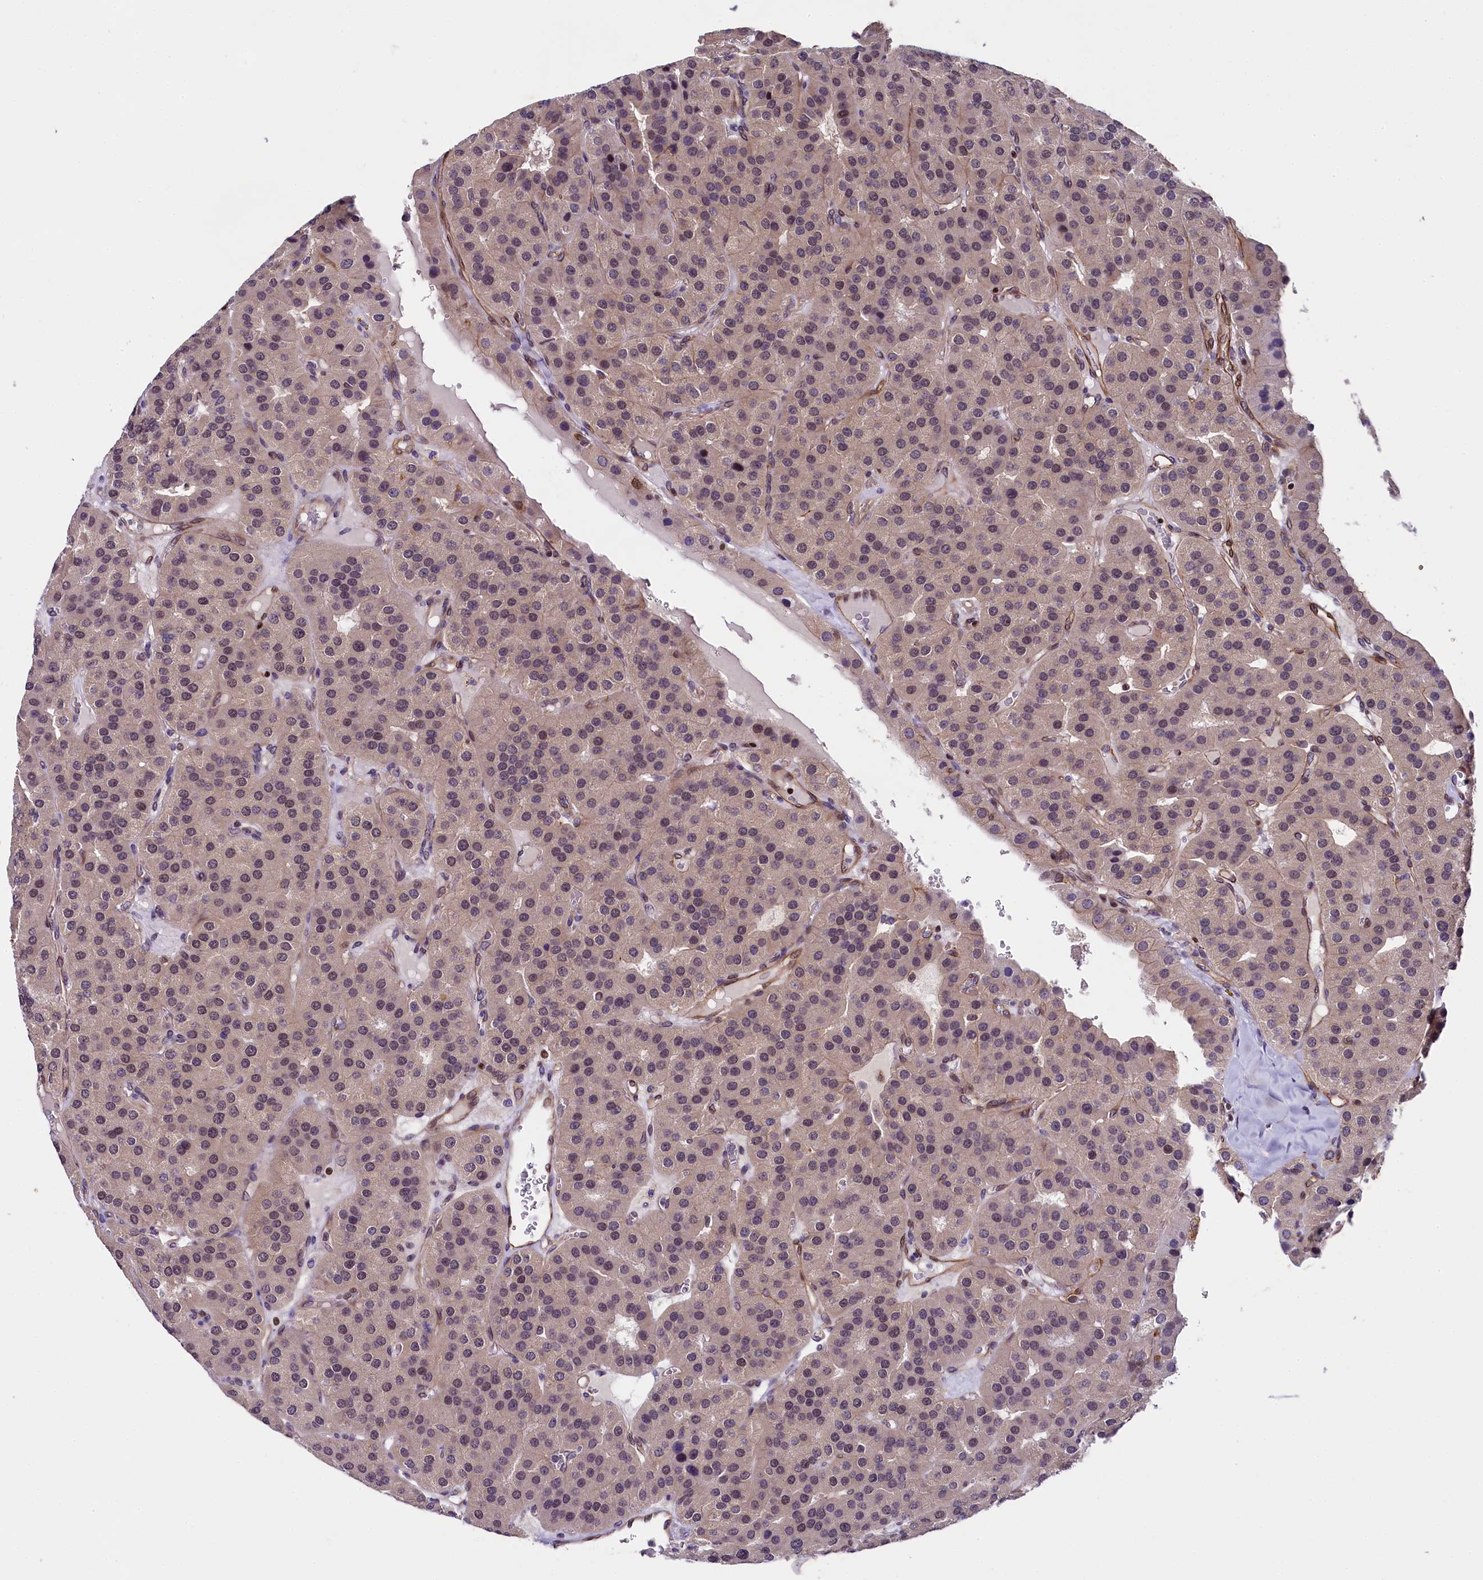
{"staining": {"intensity": "negative", "quantity": "none", "location": "none"}, "tissue": "parathyroid gland", "cell_type": "Glandular cells", "image_type": "normal", "snomed": [{"axis": "morphology", "description": "Normal tissue, NOS"}, {"axis": "morphology", "description": "Adenoma, NOS"}, {"axis": "topography", "description": "Parathyroid gland"}], "caption": "An immunohistochemistry (IHC) image of benign parathyroid gland is shown. There is no staining in glandular cells of parathyroid gland. (Immunohistochemistry (ihc), brightfield microscopy, high magnification).", "gene": "SP4", "patient": {"sex": "female", "age": 86}}